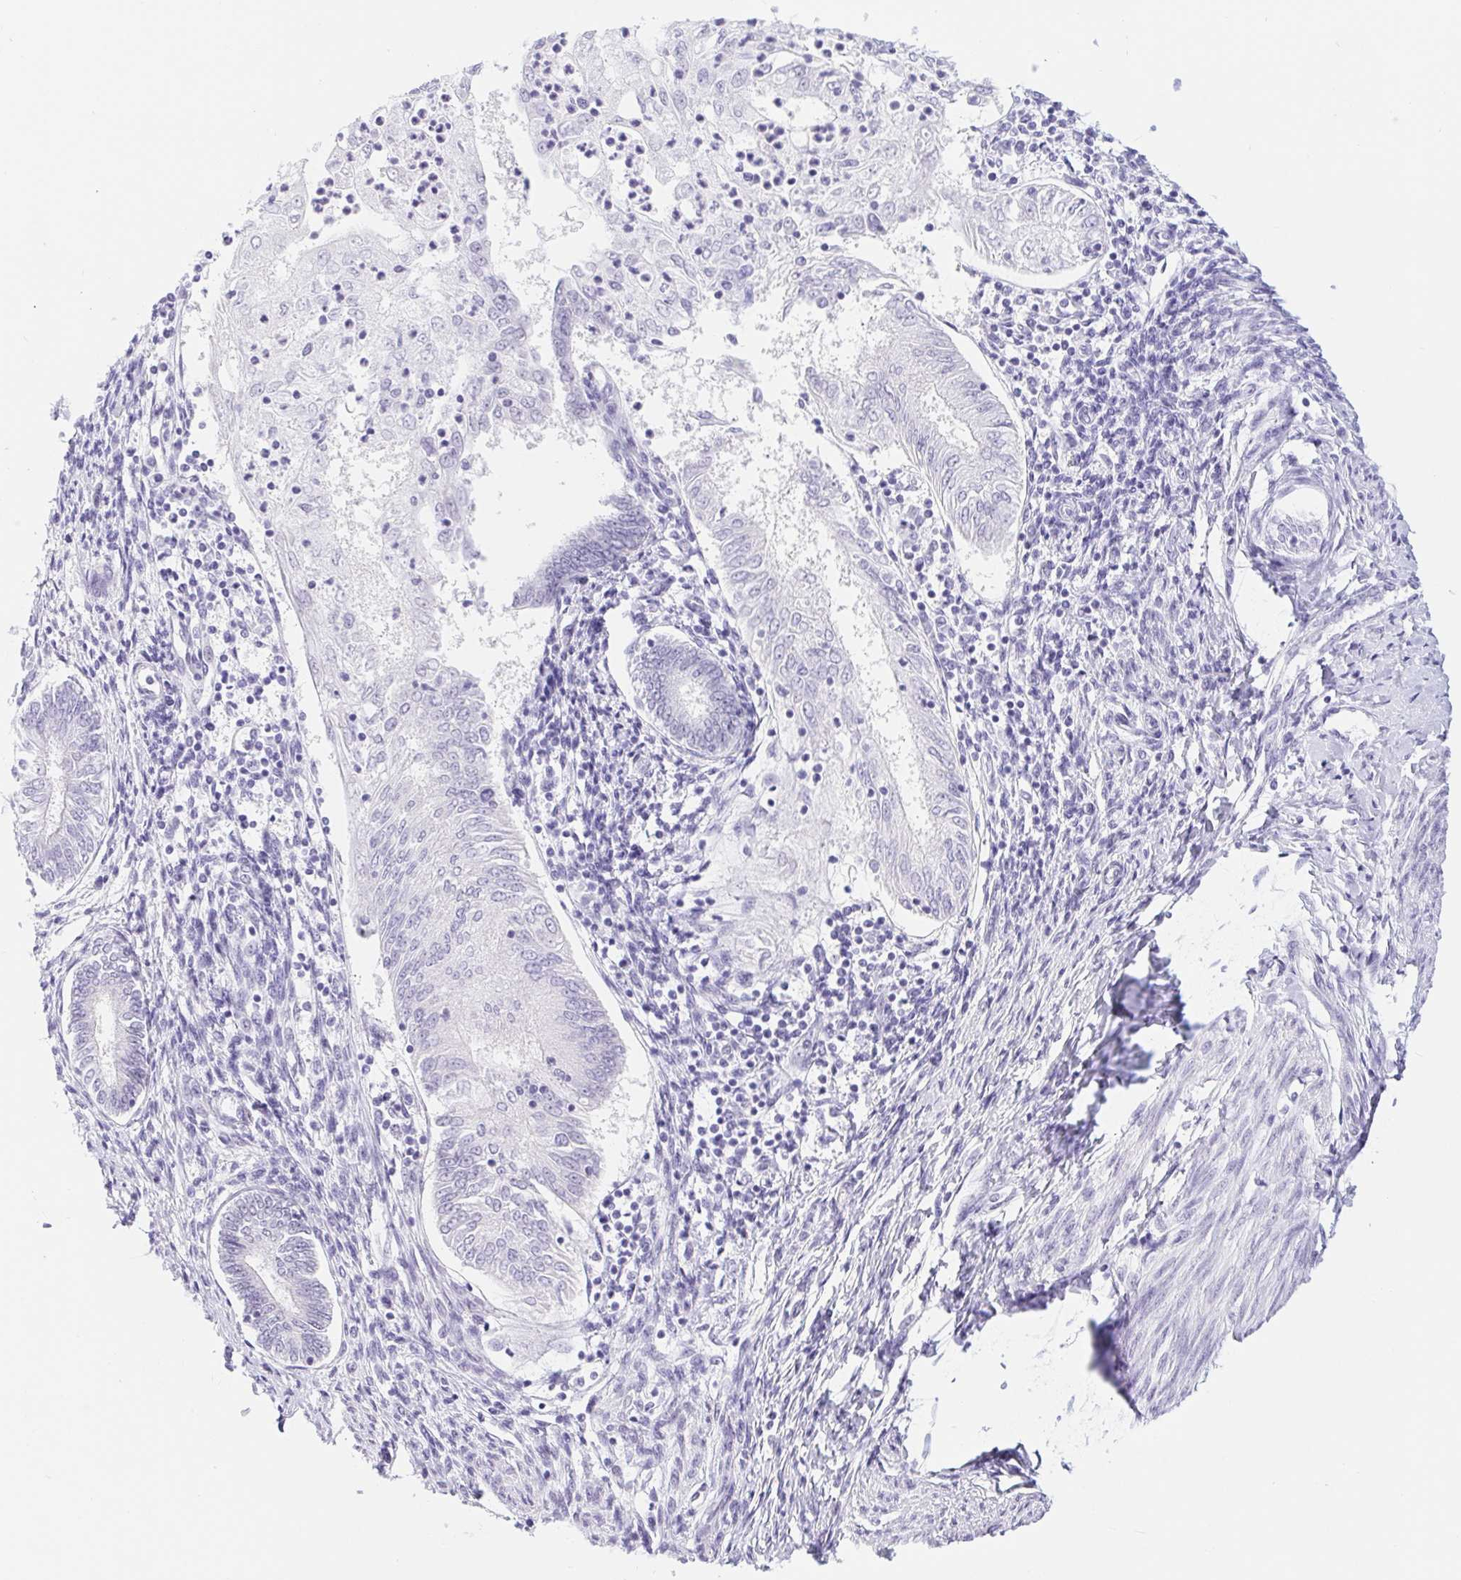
{"staining": {"intensity": "negative", "quantity": "none", "location": "none"}, "tissue": "endometrial cancer", "cell_type": "Tumor cells", "image_type": "cancer", "snomed": [{"axis": "morphology", "description": "Adenocarcinoma, NOS"}, {"axis": "topography", "description": "Endometrium"}], "caption": "Immunohistochemical staining of endometrial adenocarcinoma demonstrates no significant staining in tumor cells.", "gene": "CAND1", "patient": {"sex": "female", "age": 68}}